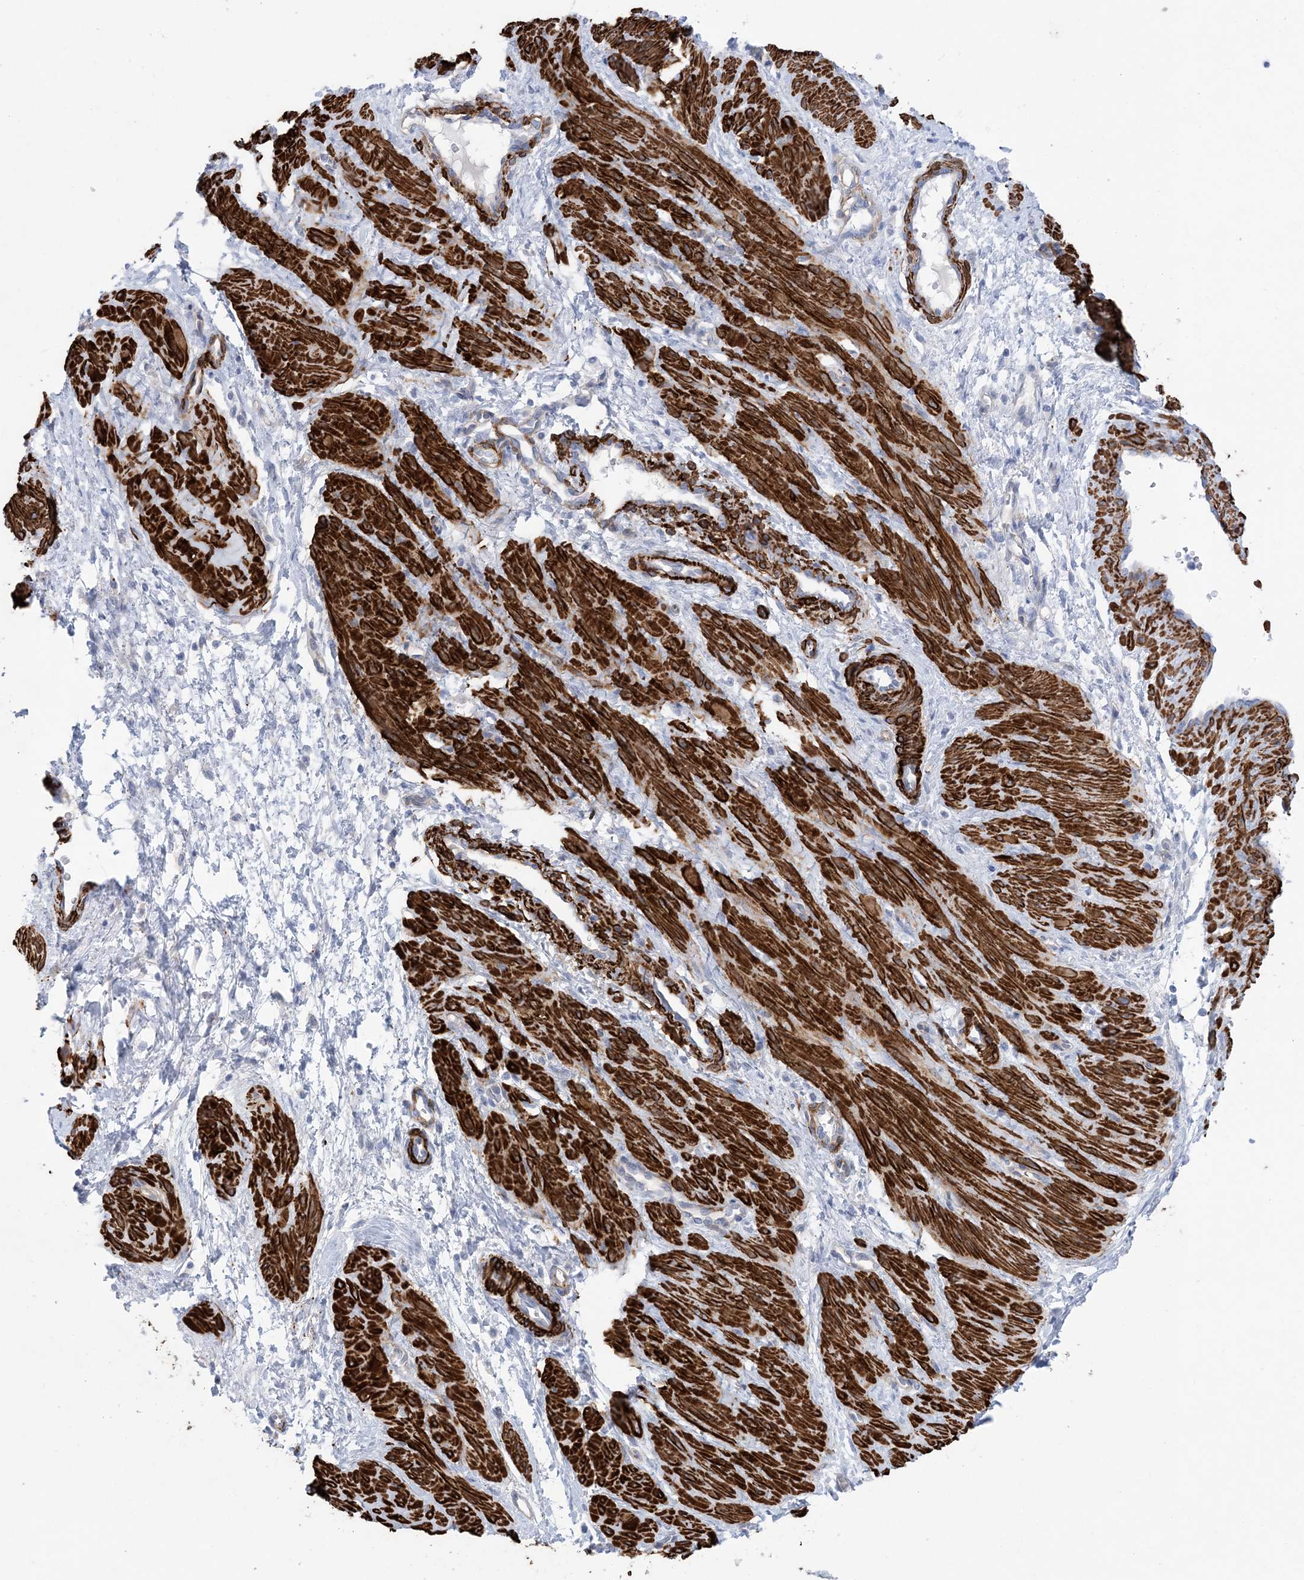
{"staining": {"intensity": "strong", "quantity": ">75%", "location": "cytoplasmic/membranous"}, "tissue": "smooth muscle", "cell_type": "Smooth muscle cells", "image_type": "normal", "snomed": [{"axis": "morphology", "description": "Normal tissue, NOS"}, {"axis": "topography", "description": "Endometrium"}], "caption": "Smooth muscle cells display high levels of strong cytoplasmic/membranous staining in about >75% of cells in benign smooth muscle. The protein of interest is stained brown, and the nuclei are stained in blue (DAB (3,3'-diaminobenzidine) IHC with brightfield microscopy, high magnification).", "gene": "SHANK1", "patient": {"sex": "female", "age": 33}}